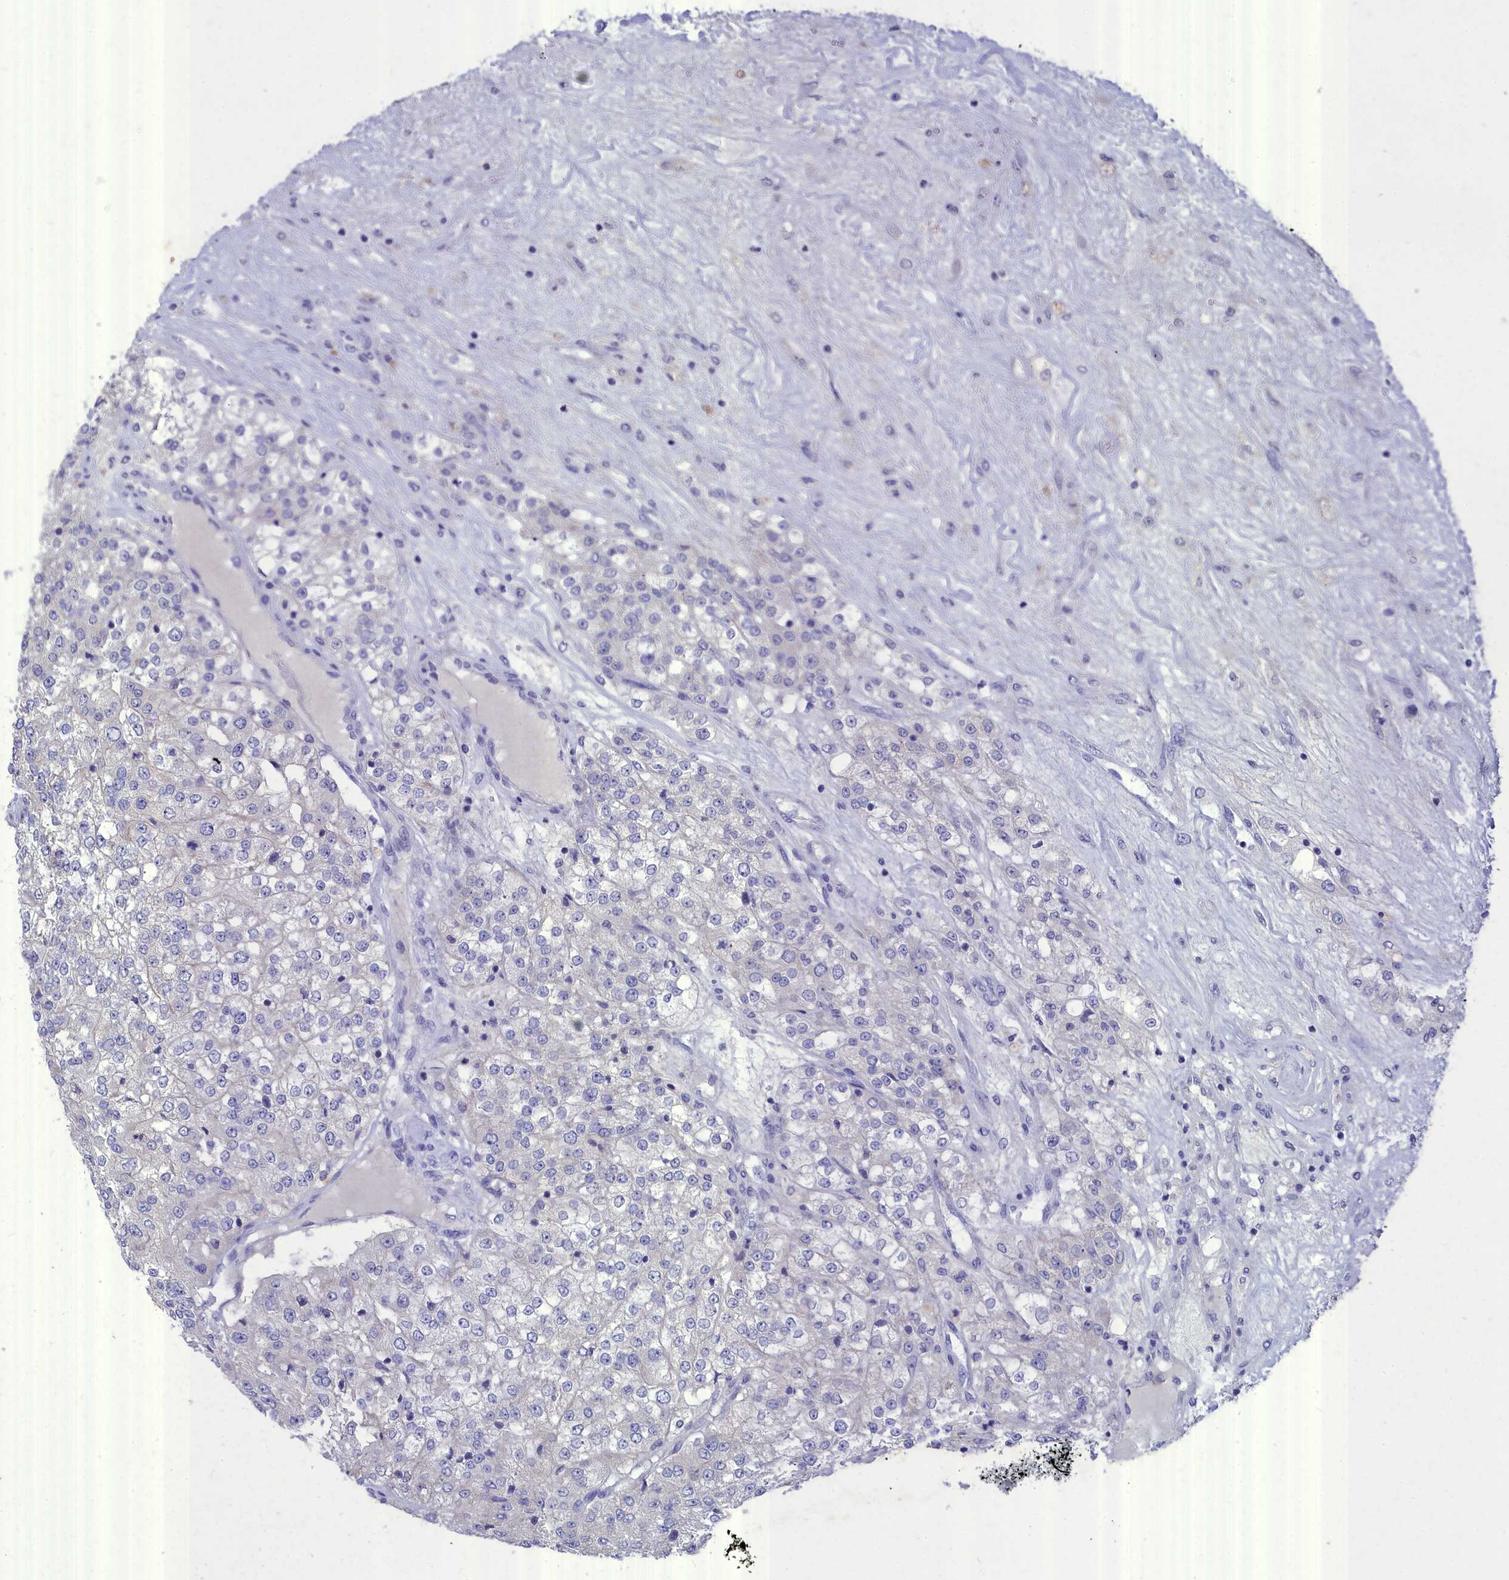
{"staining": {"intensity": "negative", "quantity": "none", "location": "none"}, "tissue": "renal cancer", "cell_type": "Tumor cells", "image_type": "cancer", "snomed": [{"axis": "morphology", "description": "Adenocarcinoma, NOS"}, {"axis": "topography", "description": "Kidney"}], "caption": "DAB (3,3'-diaminobenzidine) immunohistochemical staining of human adenocarcinoma (renal) displays no significant positivity in tumor cells.", "gene": "DEFB119", "patient": {"sex": "female", "age": 63}}